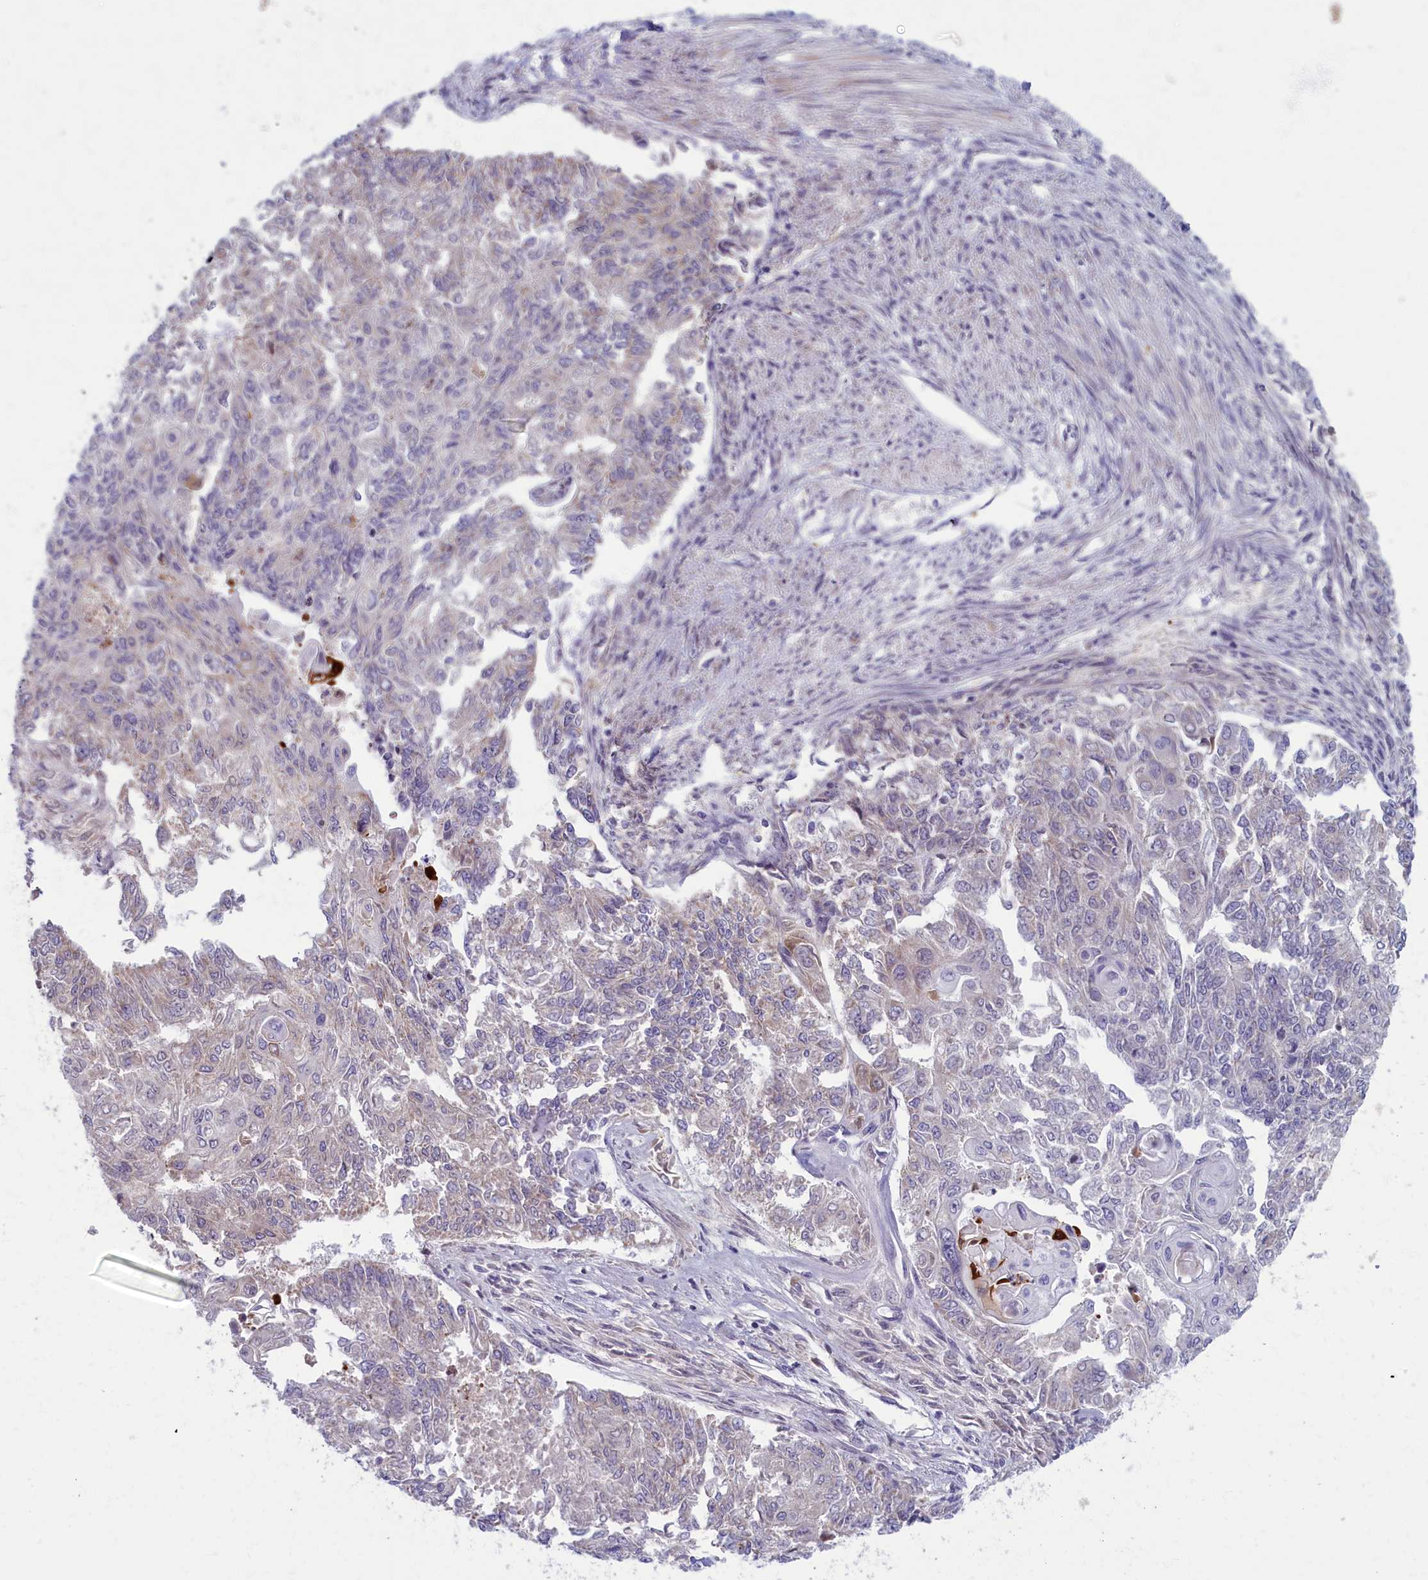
{"staining": {"intensity": "negative", "quantity": "none", "location": "none"}, "tissue": "endometrial cancer", "cell_type": "Tumor cells", "image_type": "cancer", "snomed": [{"axis": "morphology", "description": "Adenocarcinoma, NOS"}, {"axis": "topography", "description": "Endometrium"}], "caption": "Immunohistochemistry of endometrial cancer demonstrates no positivity in tumor cells.", "gene": "MRPS25", "patient": {"sex": "female", "age": 32}}